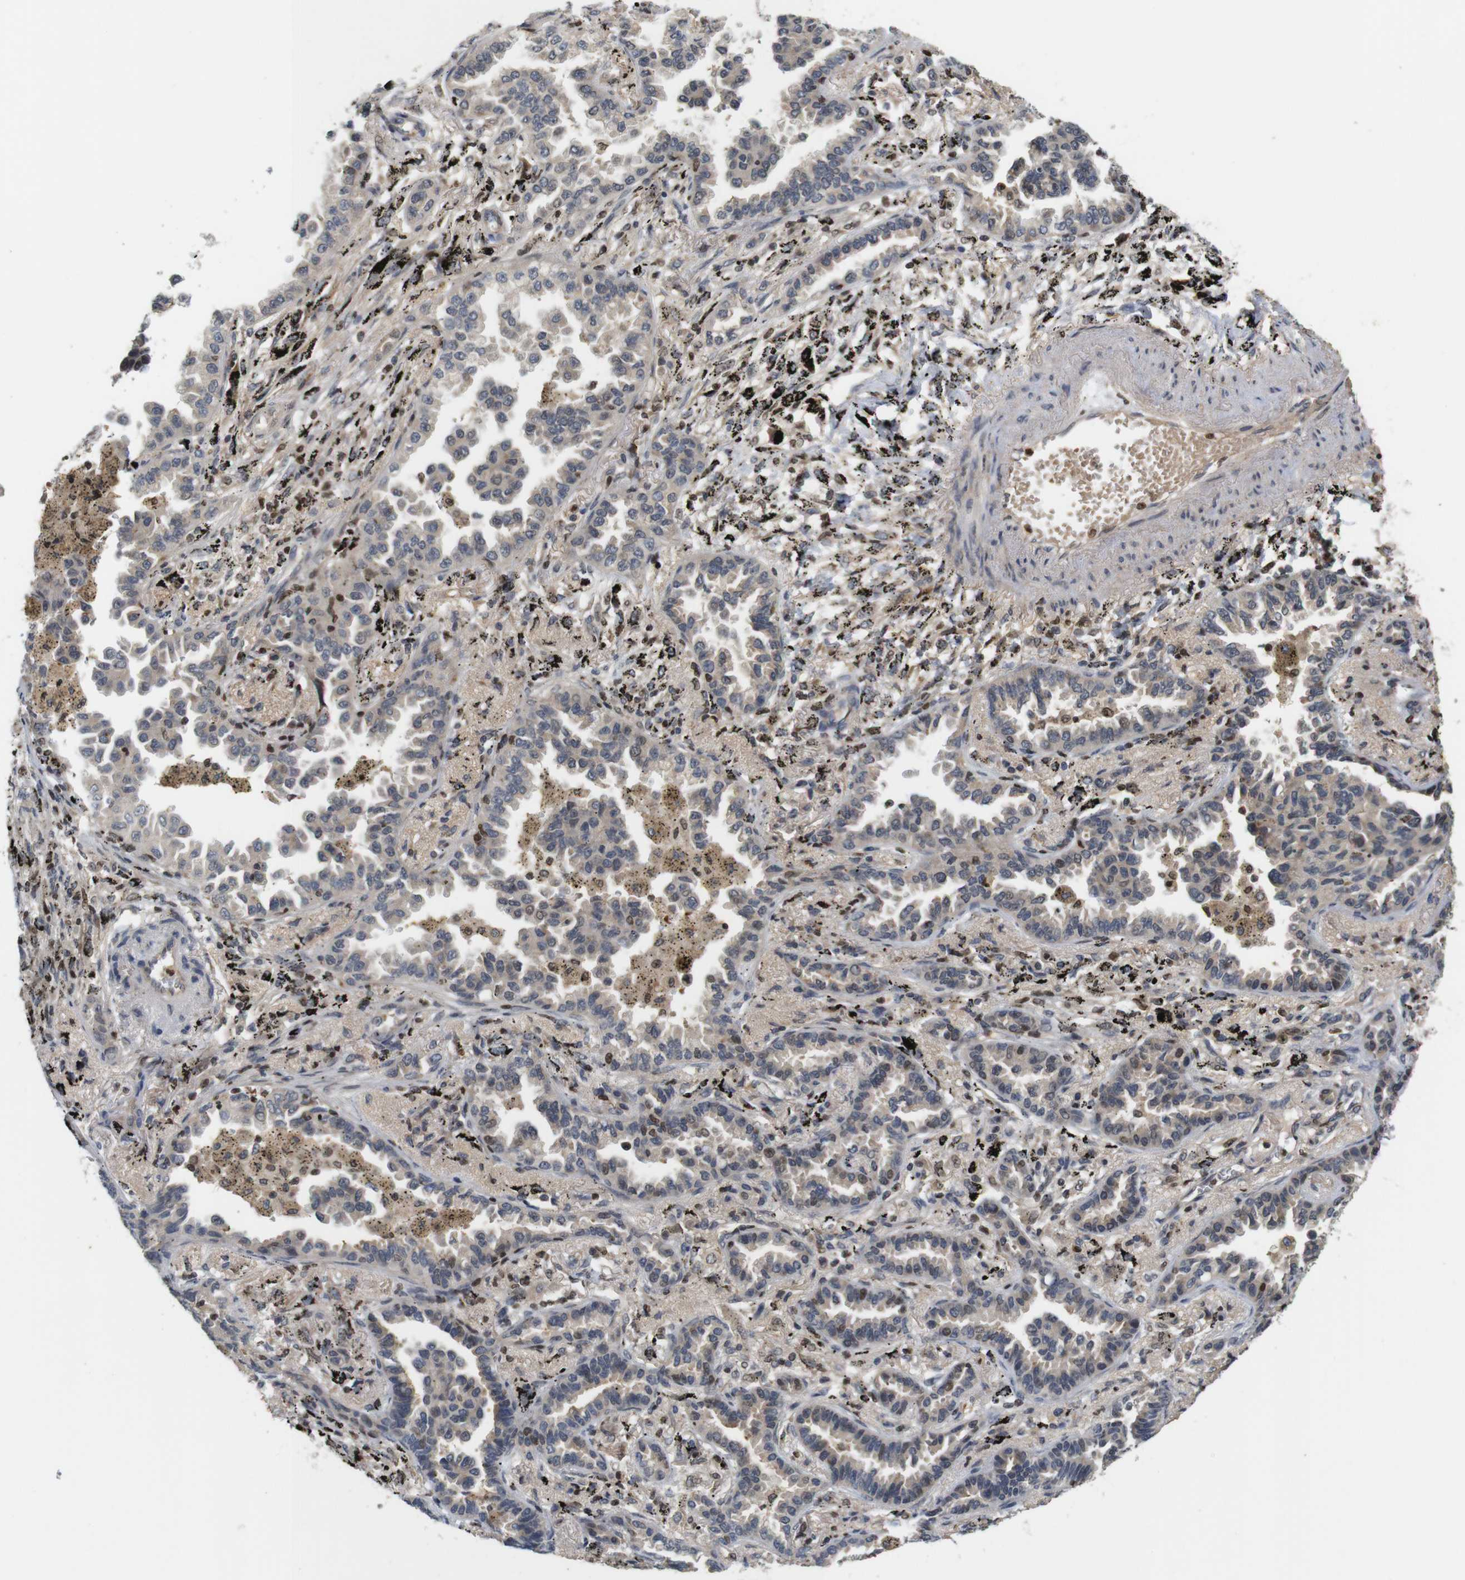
{"staining": {"intensity": "weak", "quantity": "25%-75%", "location": "cytoplasmic/membranous,nuclear"}, "tissue": "lung cancer", "cell_type": "Tumor cells", "image_type": "cancer", "snomed": [{"axis": "morphology", "description": "Normal tissue, NOS"}, {"axis": "morphology", "description": "Adenocarcinoma, NOS"}, {"axis": "topography", "description": "Lung"}], "caption": "Lung cancer tissue reveals weak cytoplasmic/membranous and nuclear expression in approximately 25%-75% of tumor cells, visualized by immunohistochemistry.", "gene": "MBD1", "patient": {"sex": "male", "age": 59}}